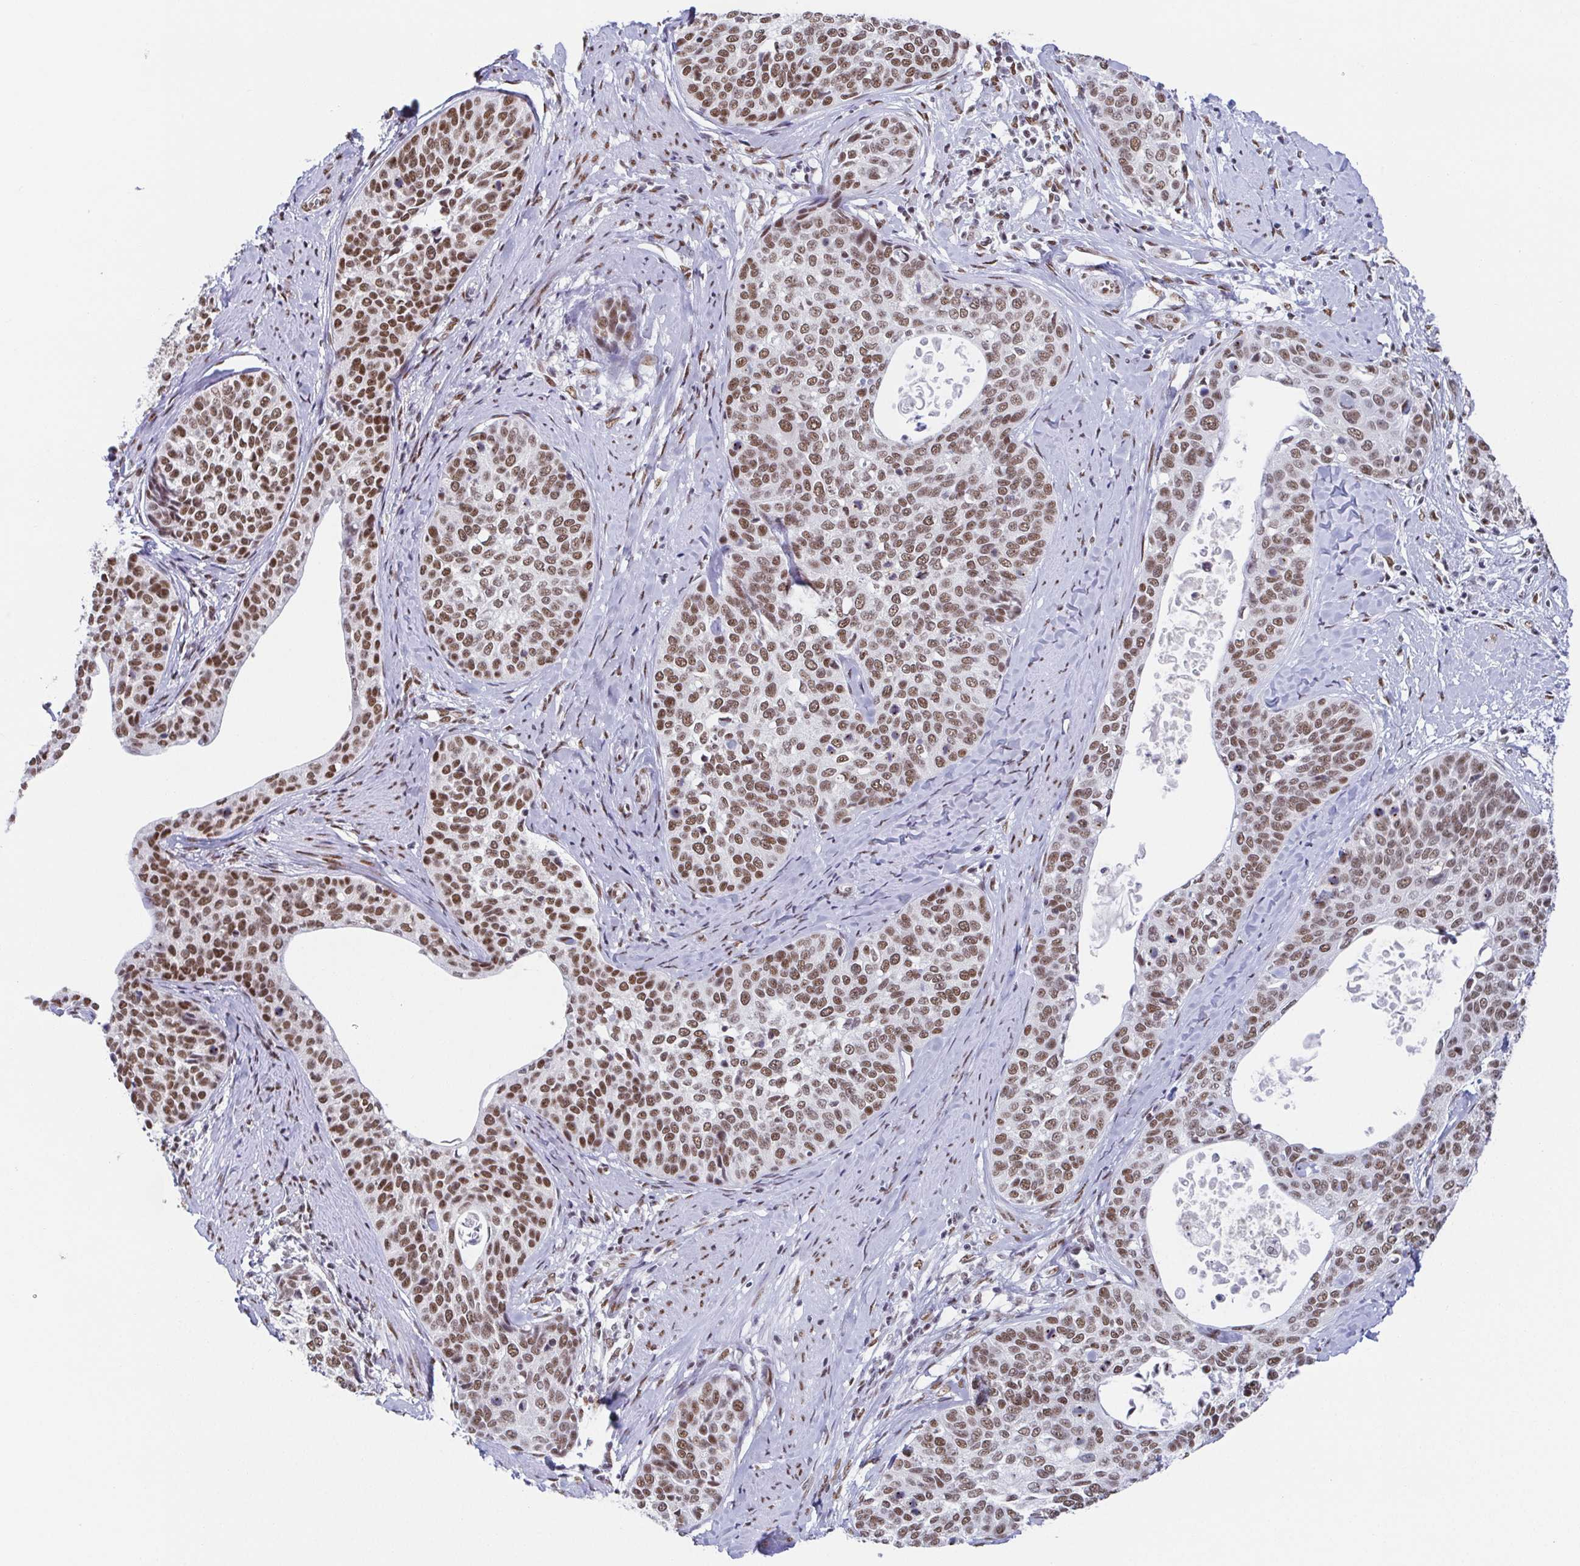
{"staining": {"intensity": "negative", "quantity": "none", "location": "none"}, "tissue": "cervical cancer", "cell_type": "Tumor cells", "image_type": "cancer", "snomed": [{"axis": "morphology", "description": "Squamous cell carcinoma, NOS"}, {"axis": "topography", "description": "Cervix"}], "caption": "DAB (3,3'-diaminobenzidine) immunohistochemical staining of human cervical cancer exhibits no significant expression in tumor cells.", "gene": "SLC7A10", "patient": {"sex": "female", "age": 69}}